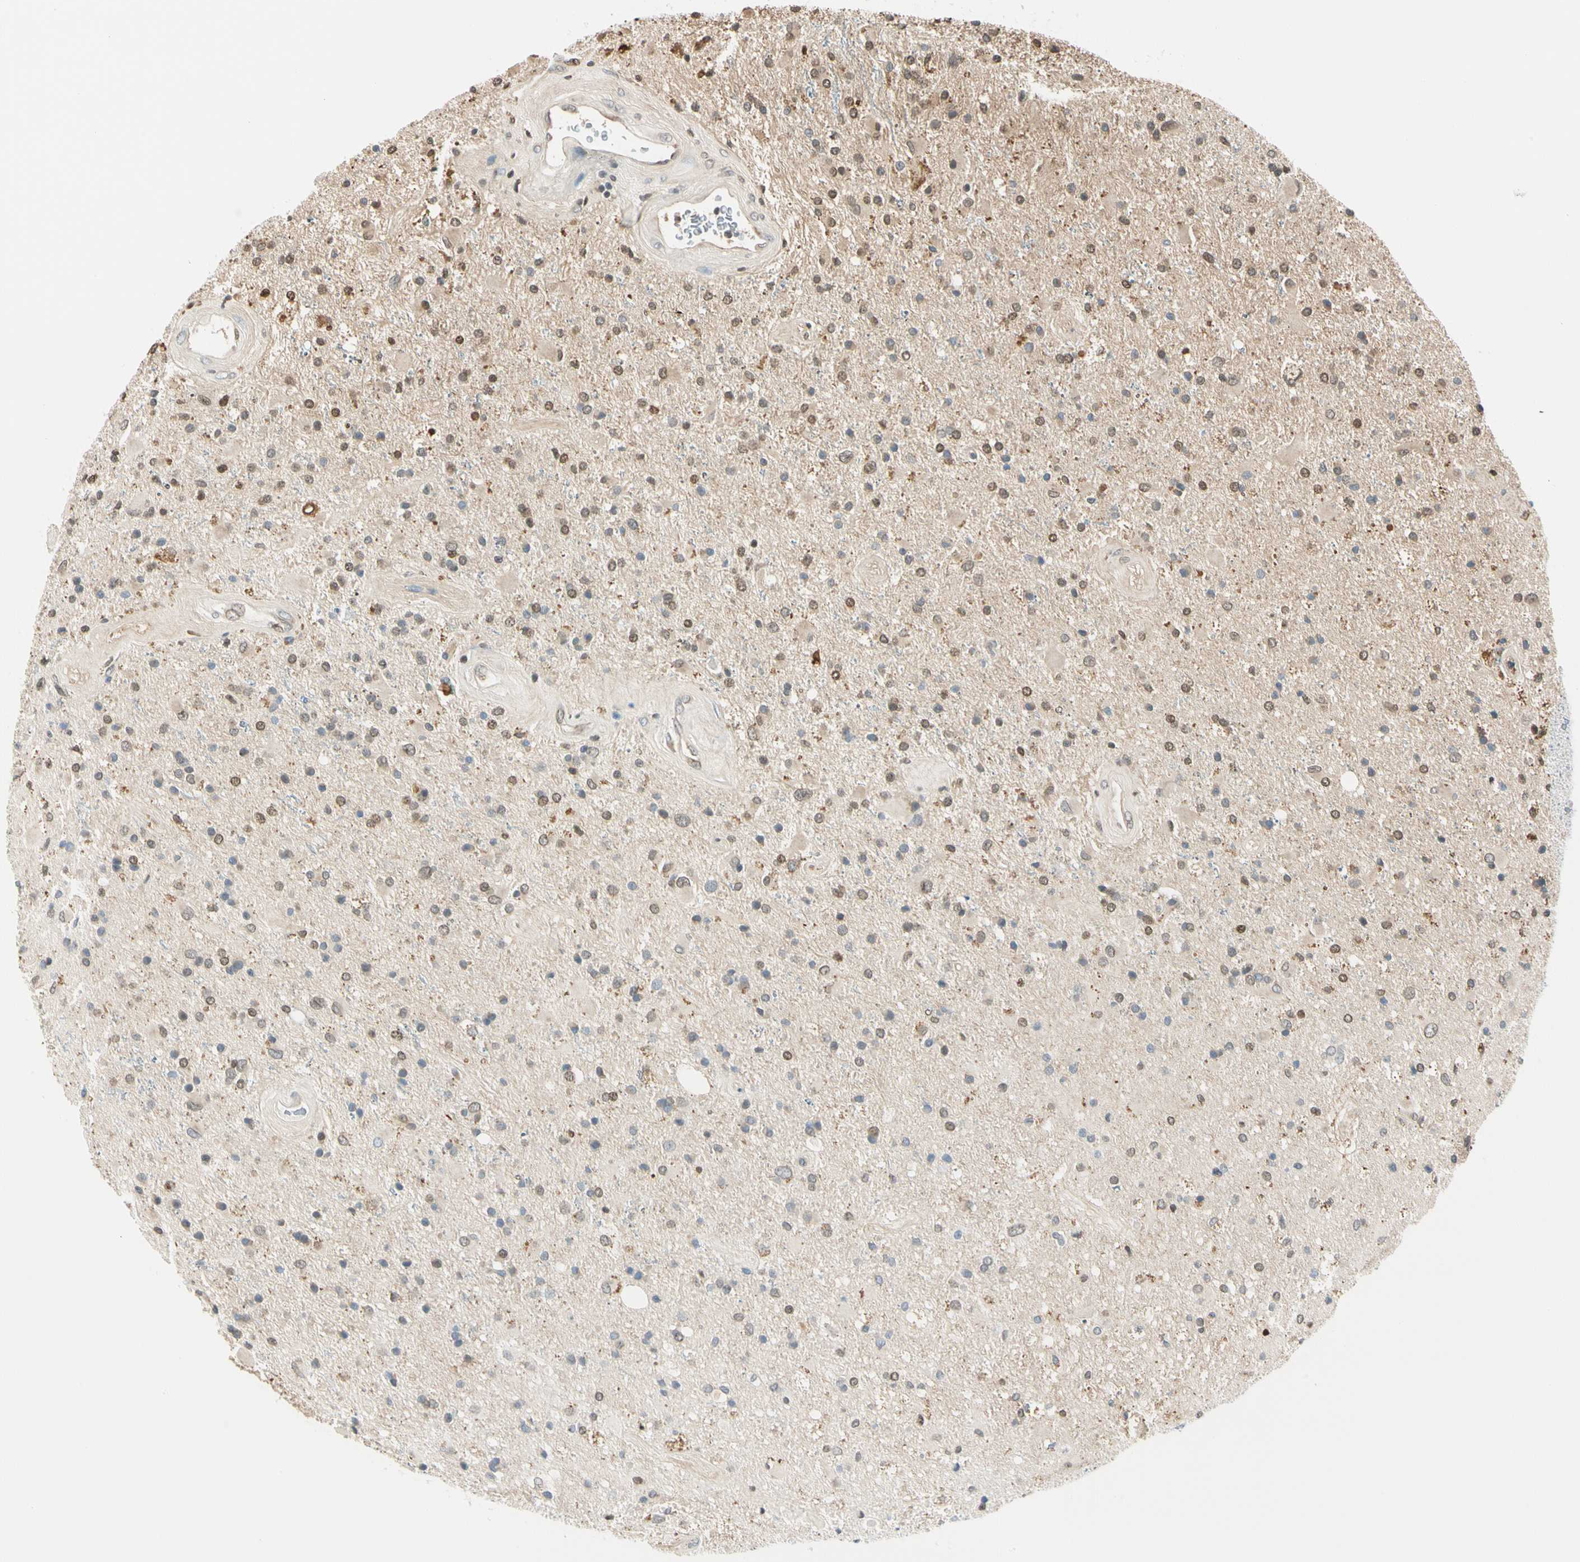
{"staining": {"intensity": "moderate", "quantity": "25%-75%", "location": "cytoplasmic/membranous,nuclear"}, "tissue": "glioma", "cell_type": "Tumor cells", "image_type": "cancer", "snomed": [{"axis": "morphology", "description": "Glioma, malignant, Low grade"}, {"axis": "topography", "description": "Brain"}], "caption": "A photomicrograph of glioma stained for a protein shows moderate cytoplasmic/membranous and nuclear brown staining in tumor cells. (brown staining indicates protein expression, while blue staining denotes nuclei).", "gene": "LAMB3", "patient": {"sex": "male", "age": 58}}